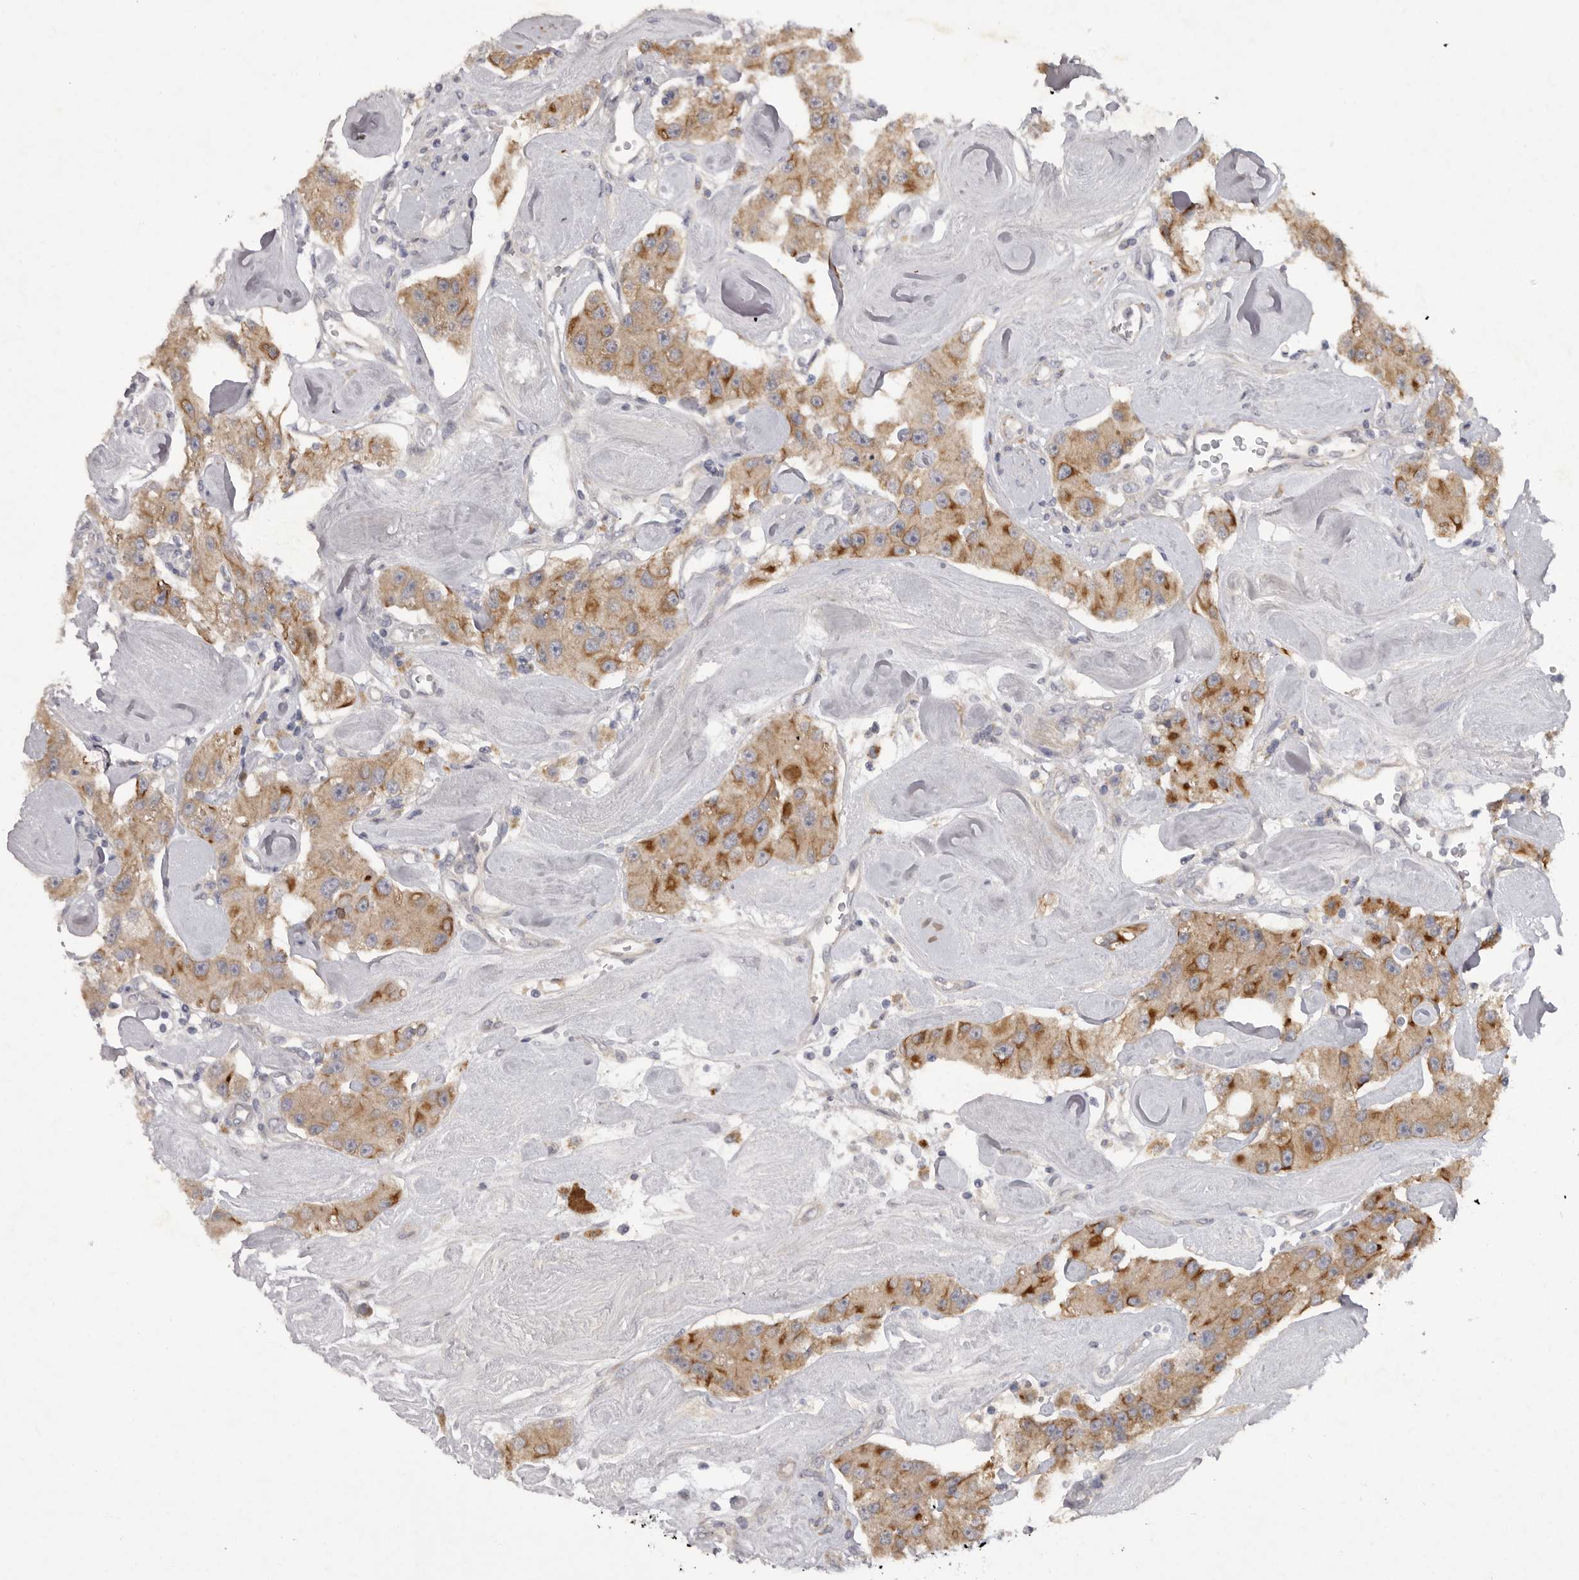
{"staining": {"intensity": "moderate", "quantity": ">75%", "location": "cytoplasmic/membranous"}, "tissue": "carcinoid", "cell_type": "Tumor cells", "image_type": "cancer", "snomed": [{"axis": "morphology", "description": "Carcinoid, malignant, NOS"}, {"axis": "topography", "description": "Pancreas"}], "caption": "Approximately >75% of tumor cells in human carcinoid show moderate cytoplasmic/membranous protein expression as visualized by brown immunohistochemical staining.", "gene": "DHDDS", "patient": {"sex": "male", "age": 41}}